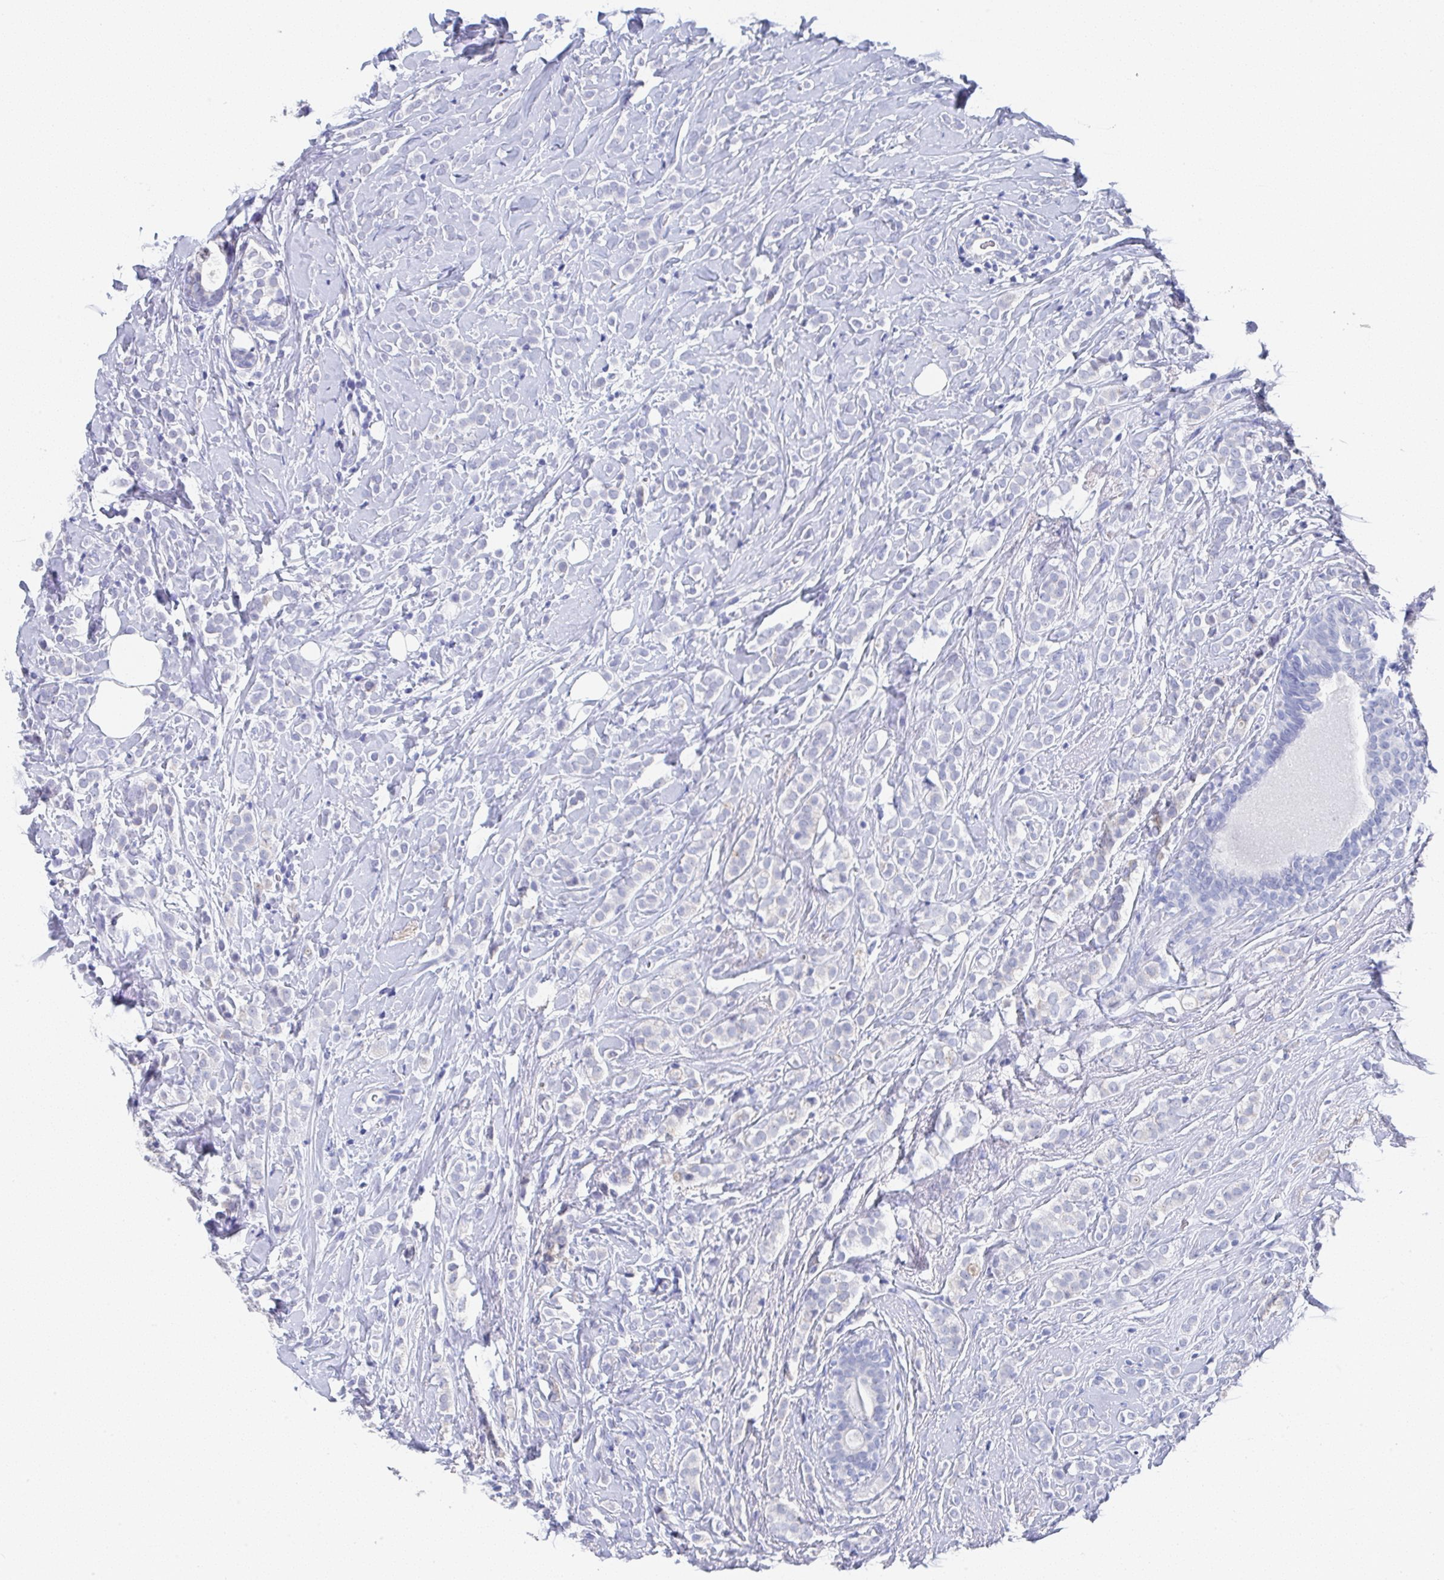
{"staining": {"intensity": "negative", "quantity": "none", "location": "none"}, "tissue": "breast cancer", "cell_type": "Tumor cells", "image_type": "cancer", "snomed": [{"axis": "morphology", "description": "Lobular carcinoma"}, {"axis": "topography", "description": "Breast"}], "caption": "There is no significant expression in tumor cells of breast cancer (lobular carcinoma).", "gene": "TNFRSF8", "patient": {"sex": "female", "age": 49}}